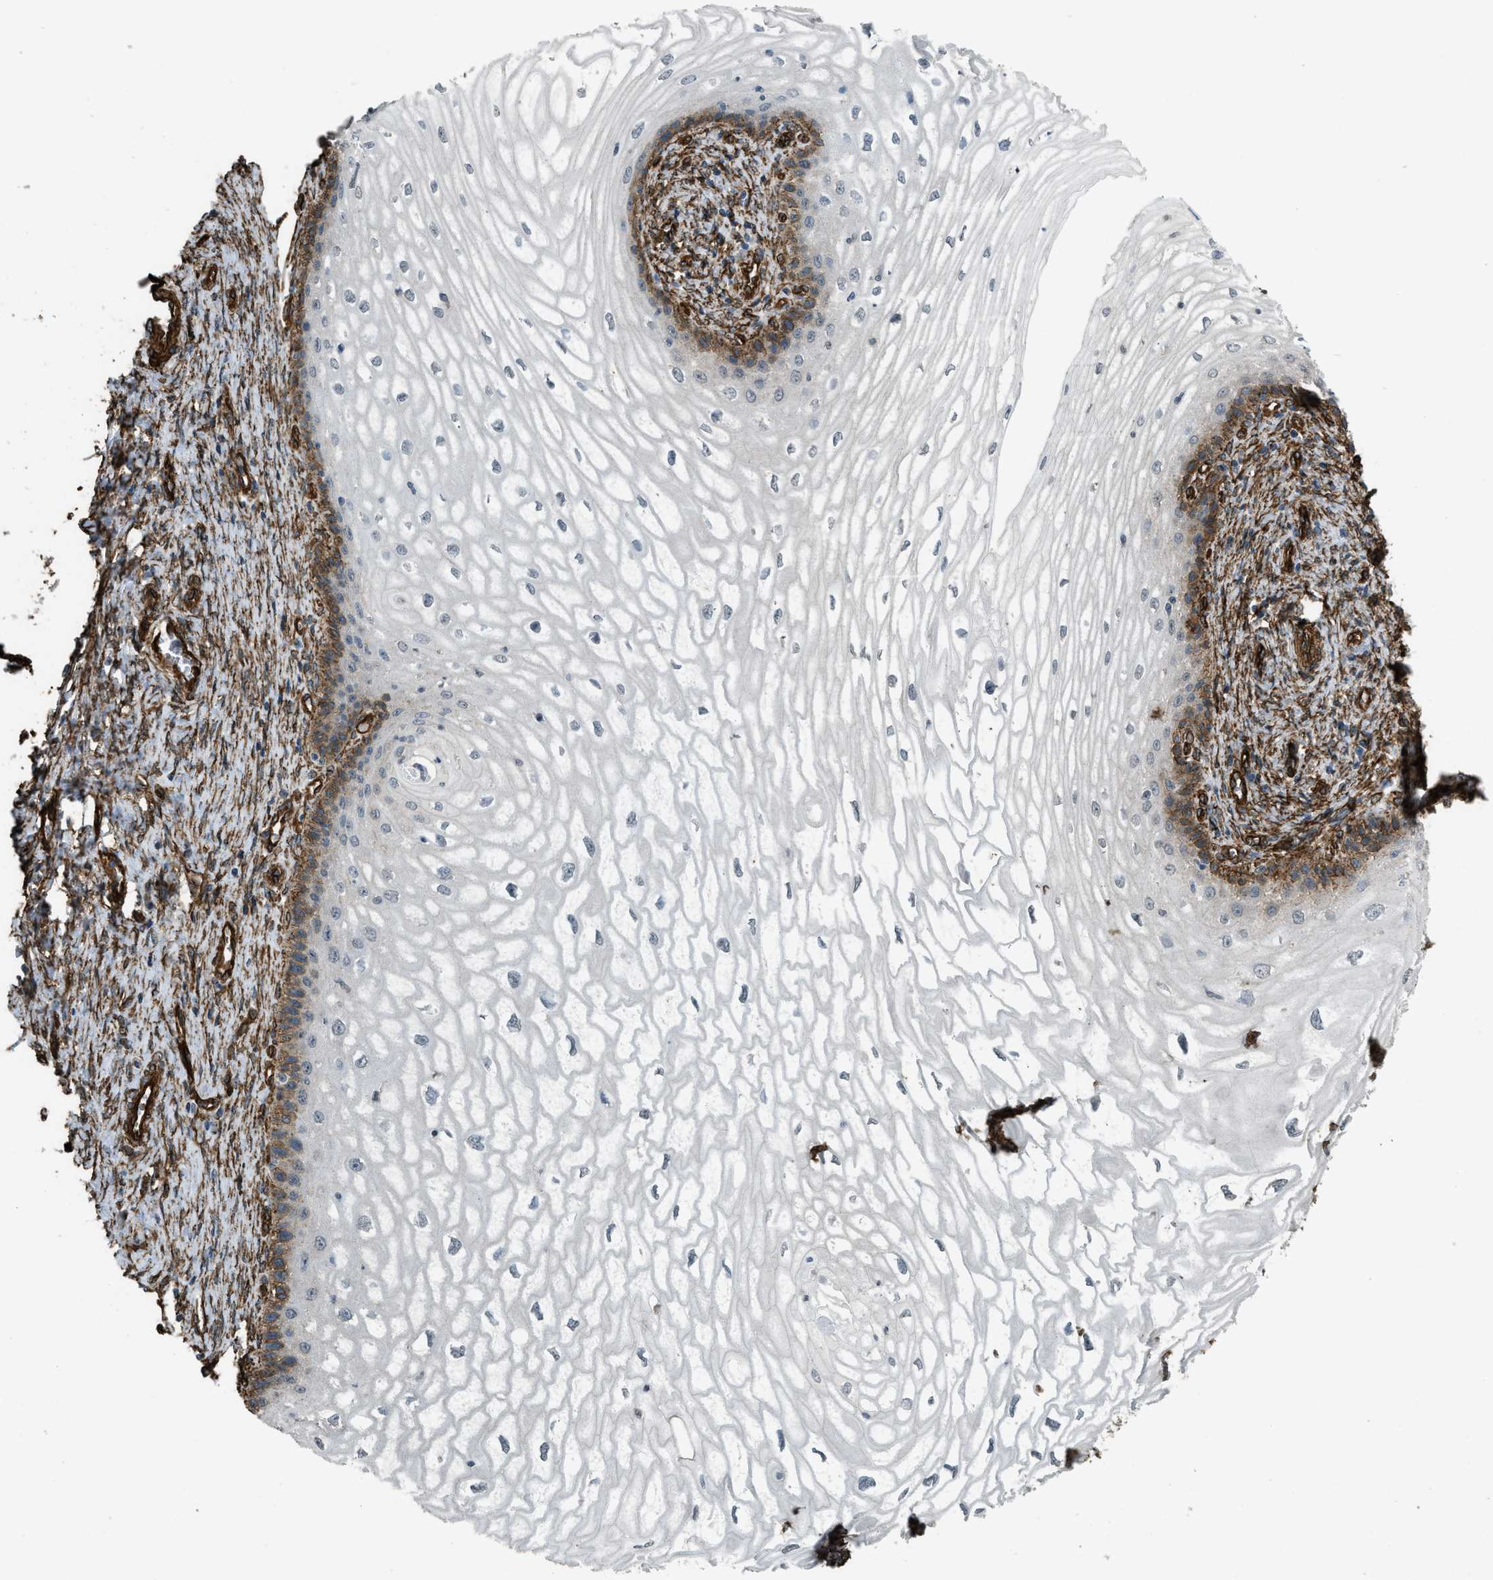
{"staining": {"intensity": "moderate", "quantity": "<25%", "location": "cytoplasmic/membranous"}, "tissue": "cervical cancer", "cell_type": "Tumor cells", "image_type": "cancer", "snomed": [{"axis": "morphology", "description": "Adenocarcinoma, NOS"}, {"axis": "topography", "description": "Cervix"}], "caption": "Adenocarcinoma (cervical) stained for a protein demonstrates moderate cytoplasmic/membranous positivity in tumor cells.", "gene": "NMB", "patient": {"sex": "female", "age": 44}}